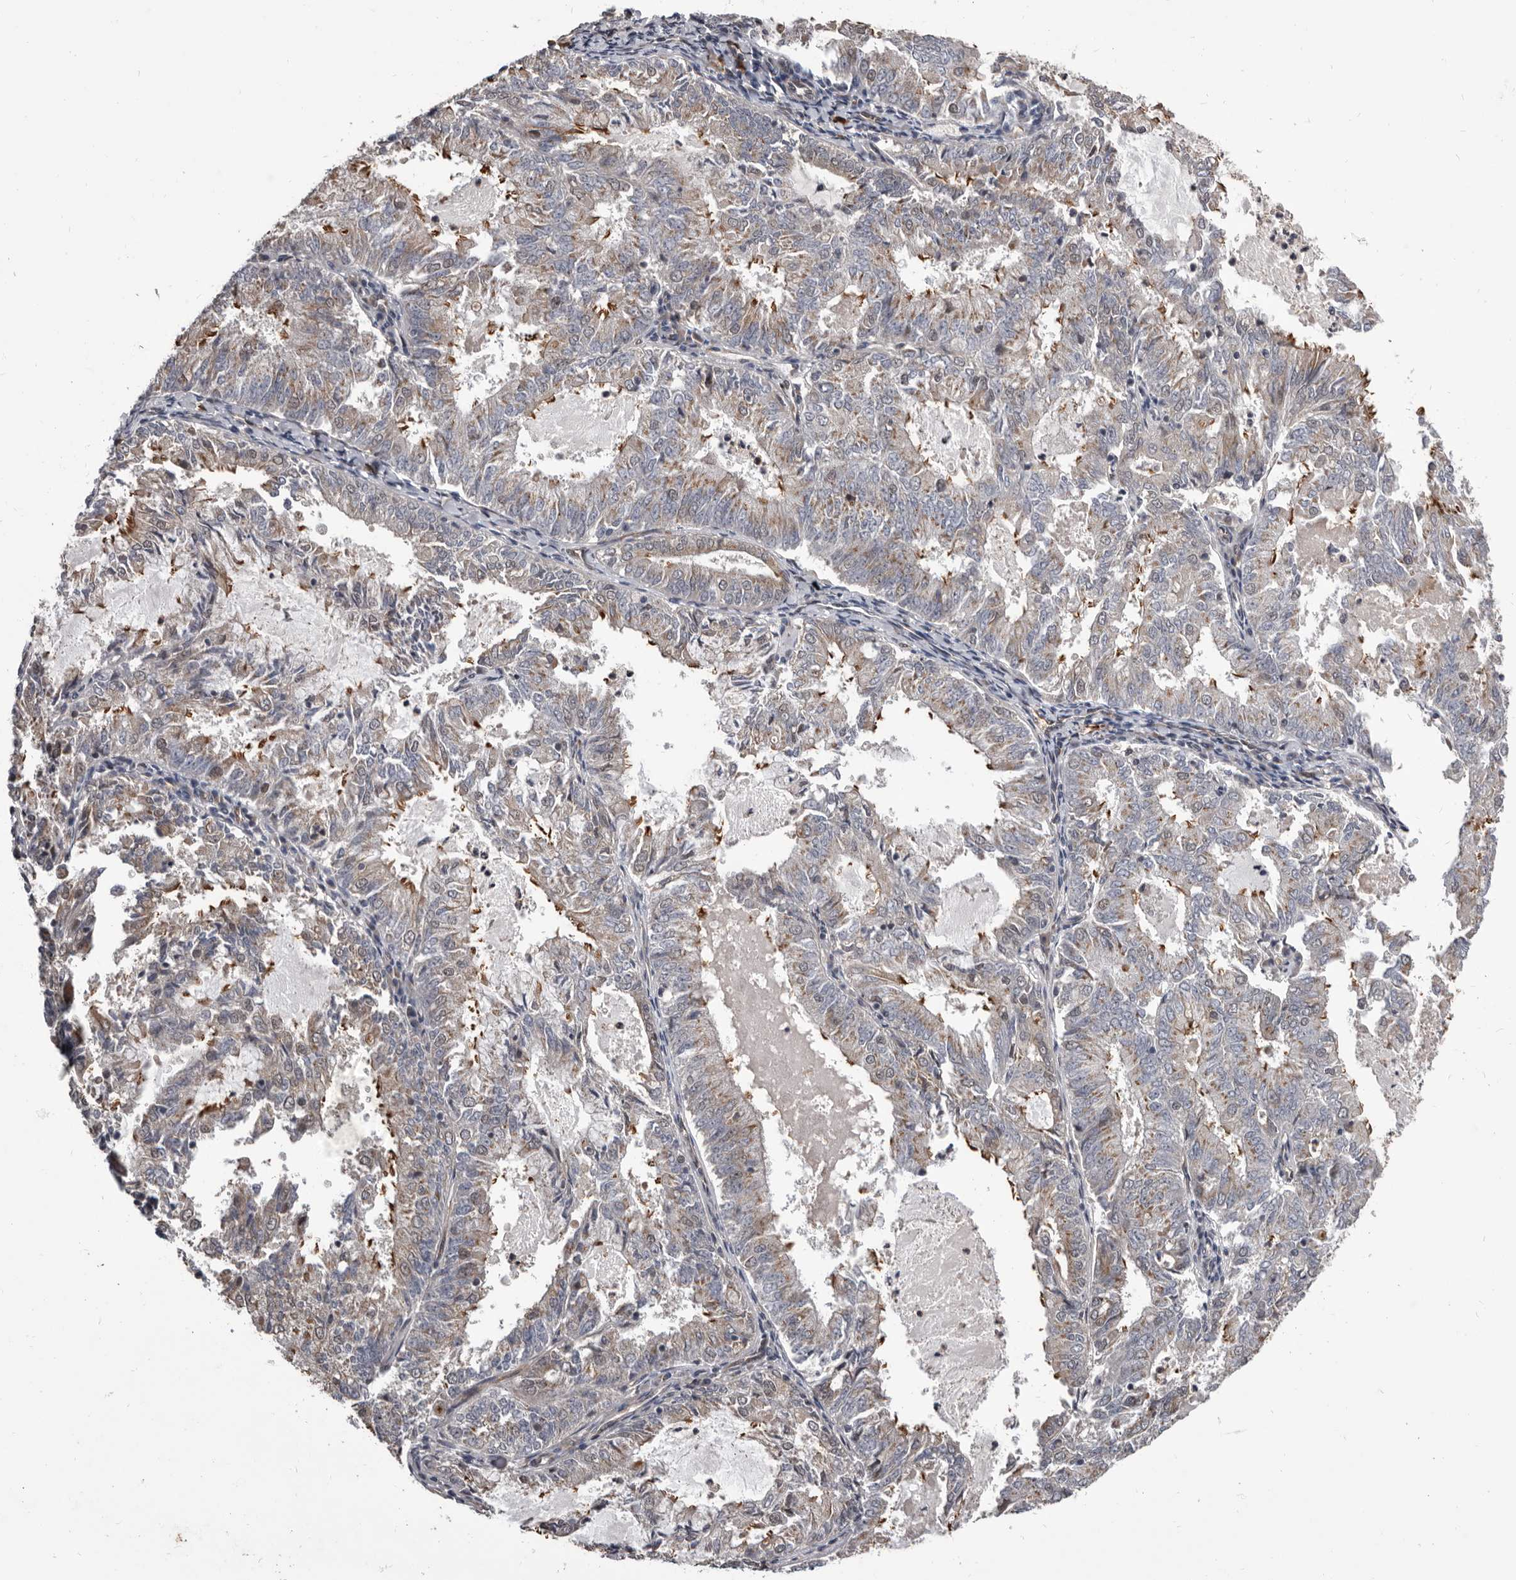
{"staining": {"intensity": "moderate", "quantity": "25%-75%", "location": "cytoplasmic/membranous"}, "tissue": "endometrial cancer", "cell_type": "Tumor cells", "image_type": "cancer", "snomed": [{"axis": "morphology", "description": "Adenocarcinoma, NOS"}, {"axis": "topography", "description": "Endometrium"}], "caption": "This micrograph displays immunohistochemistry (IHC) staining of human endometrial cancer (adenocarcinoma), with medium moderate cytoplasmic/membranous expression in about 25%-75% of tumor cells.", "gene": "ADAMTS20", "patient": {"sex": "female", "age": 57}}